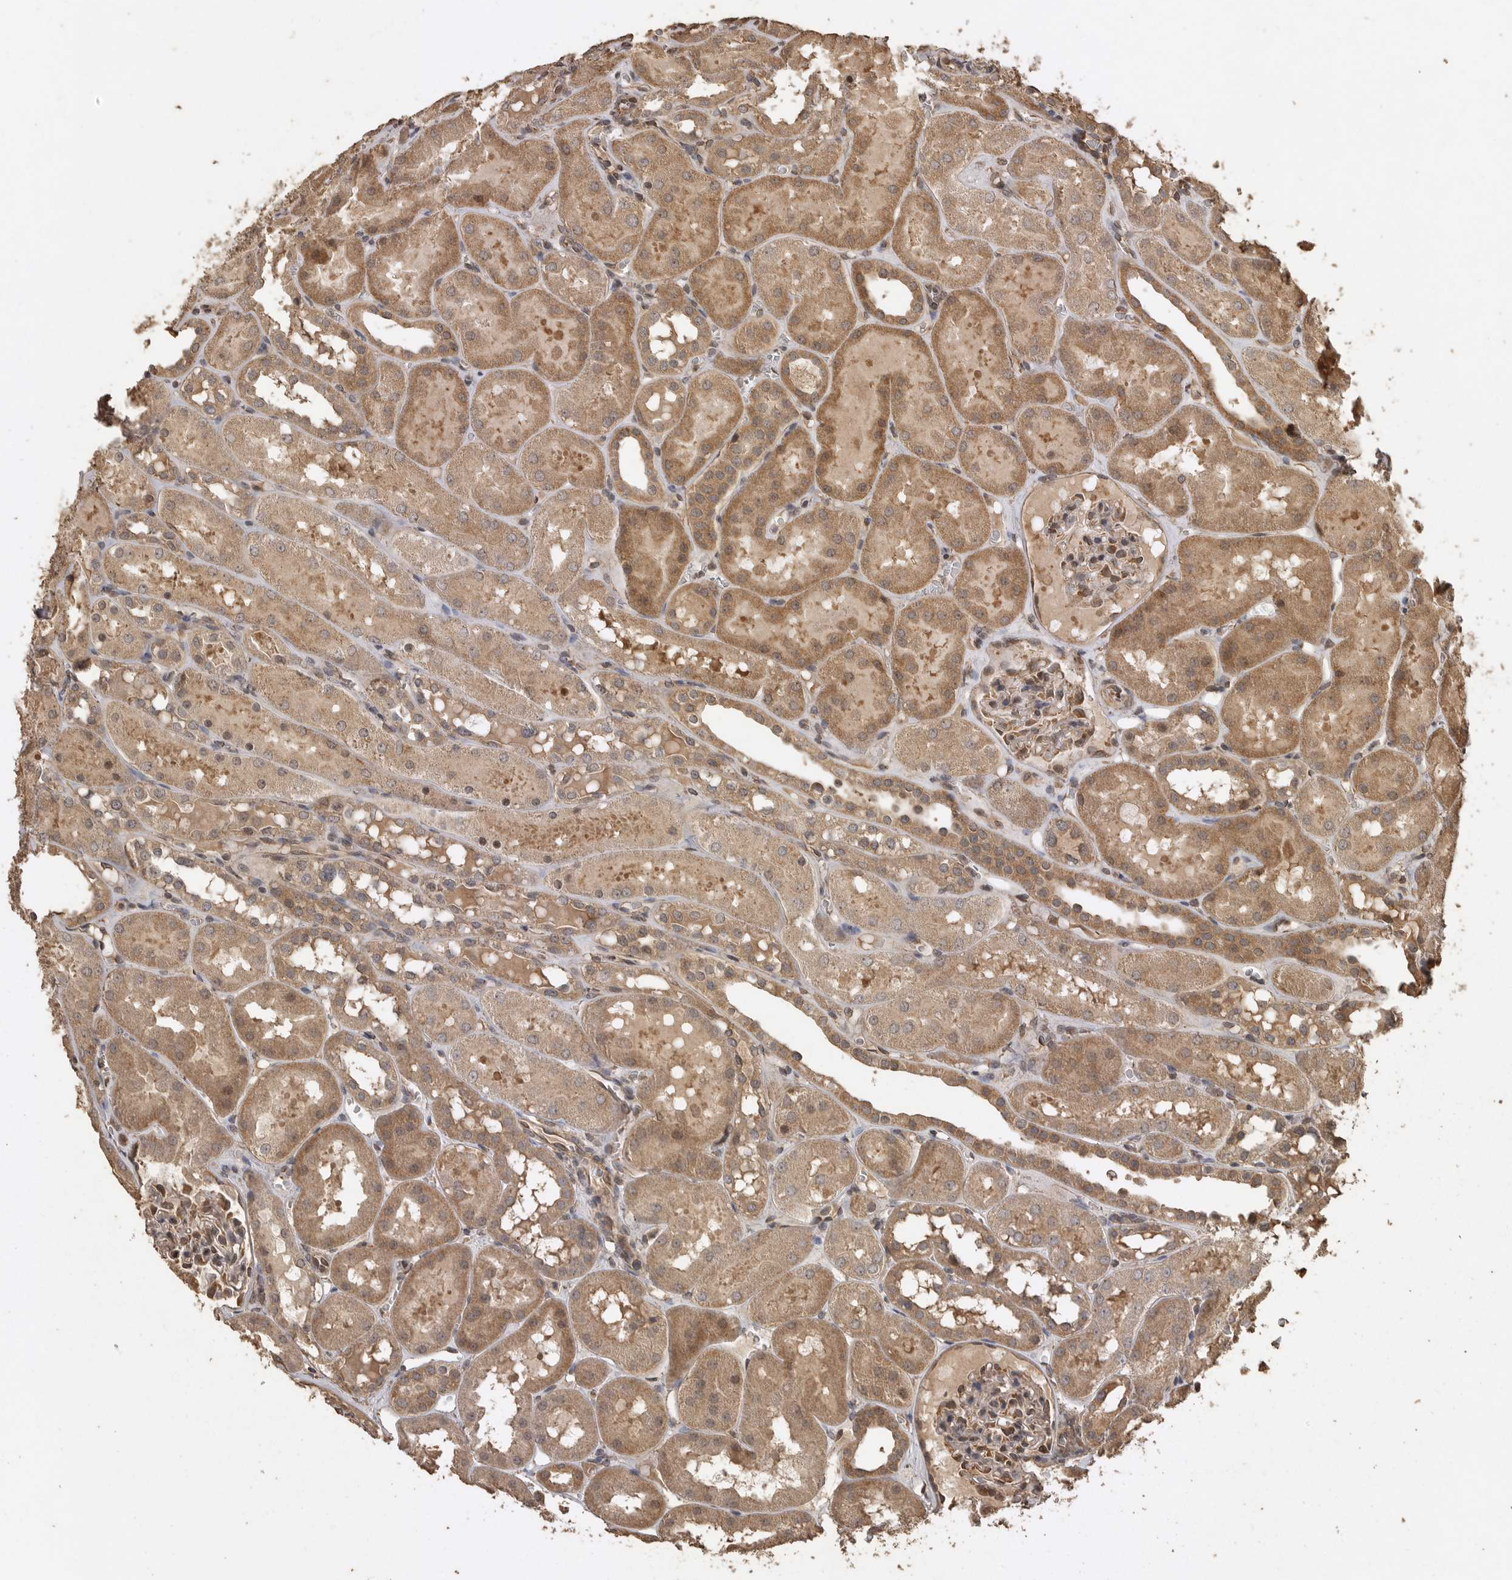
{"staining": {"intensity": "moderate", "quantity": "25%-75%", "location": "cytoplasmic/membranous"}, "tissue": "kidney", "cell_type": "Cells in glomeruli", "image_type": "normal", "snomed": [{"axis": "morphology", "description": "Normal tissue, NOS"}, {"axis": "topography", "description": "Kidney"}, {"axis": "topography", "description": "Urinary bladder"}], "caption": "Human kidney stained for a protein (brown) reveals moderate cytoplasmic/membranous positive expression in about 25%-75% of cells in glomeruli.", "gene": "PINK1", "patient": {"sex": "male", "age": 16}}